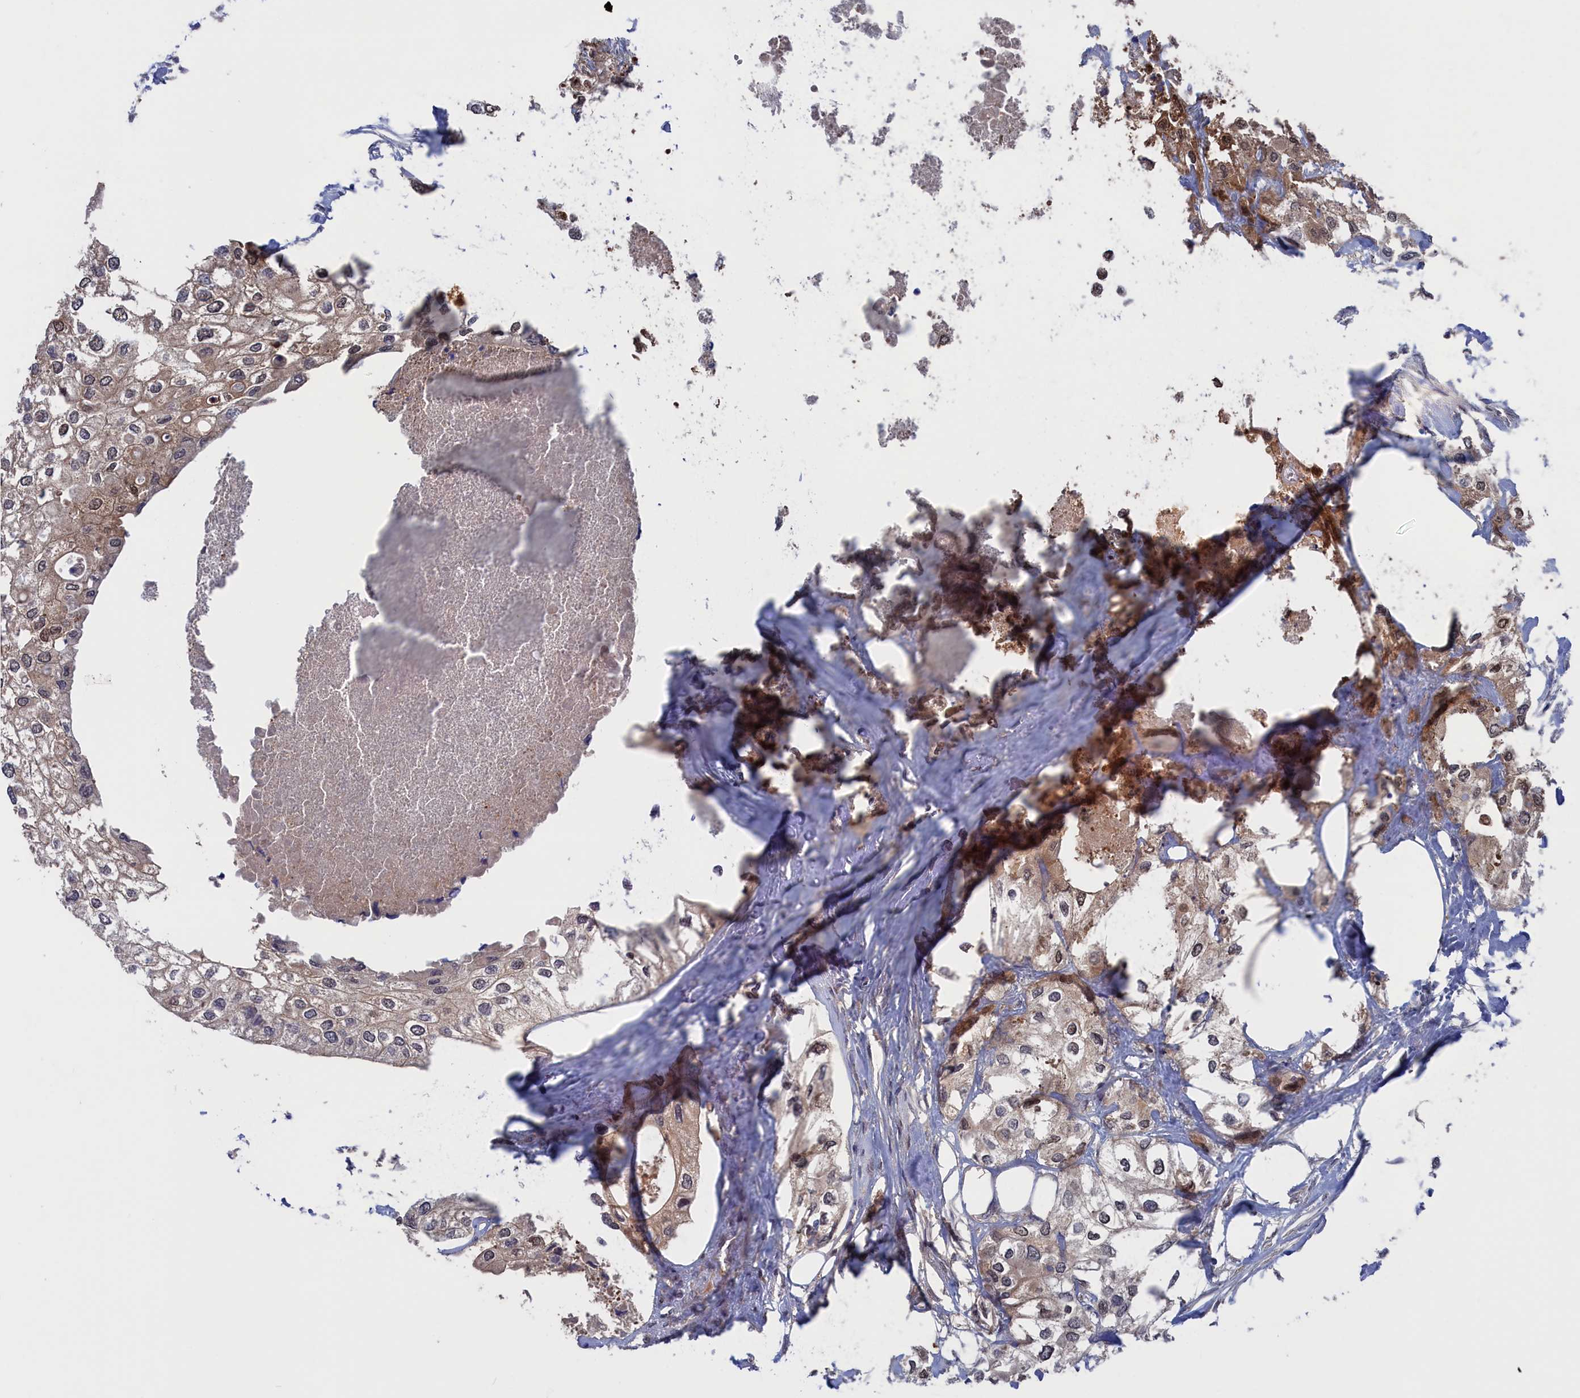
{"staining": {"intensity": "weak", "quantity": "<25%", "location": "cytoplasmic/membranous,nuclear"}, "tissue": "urothelial cancer", "cell_type": "Tumor cells", "image_type": "cancer", "snomed": [{"axis": "morphology", "description": "Urothelial carcinoma, High grade"}, {"axis": "topography", "description": "Urinary bladder"}], "caption": "There is no significant expression in tumor cells of urothelial carcinoma (high-grade). The staining was performed using DAB (3,3'-diaminobenzidine) to visualize the protein expression in brown, while the nuclei were stained in blue with hematoxylin (Magnification: 20x).", "gene": "NUTF2", "patient": {"sex": "male", "age": 64}}